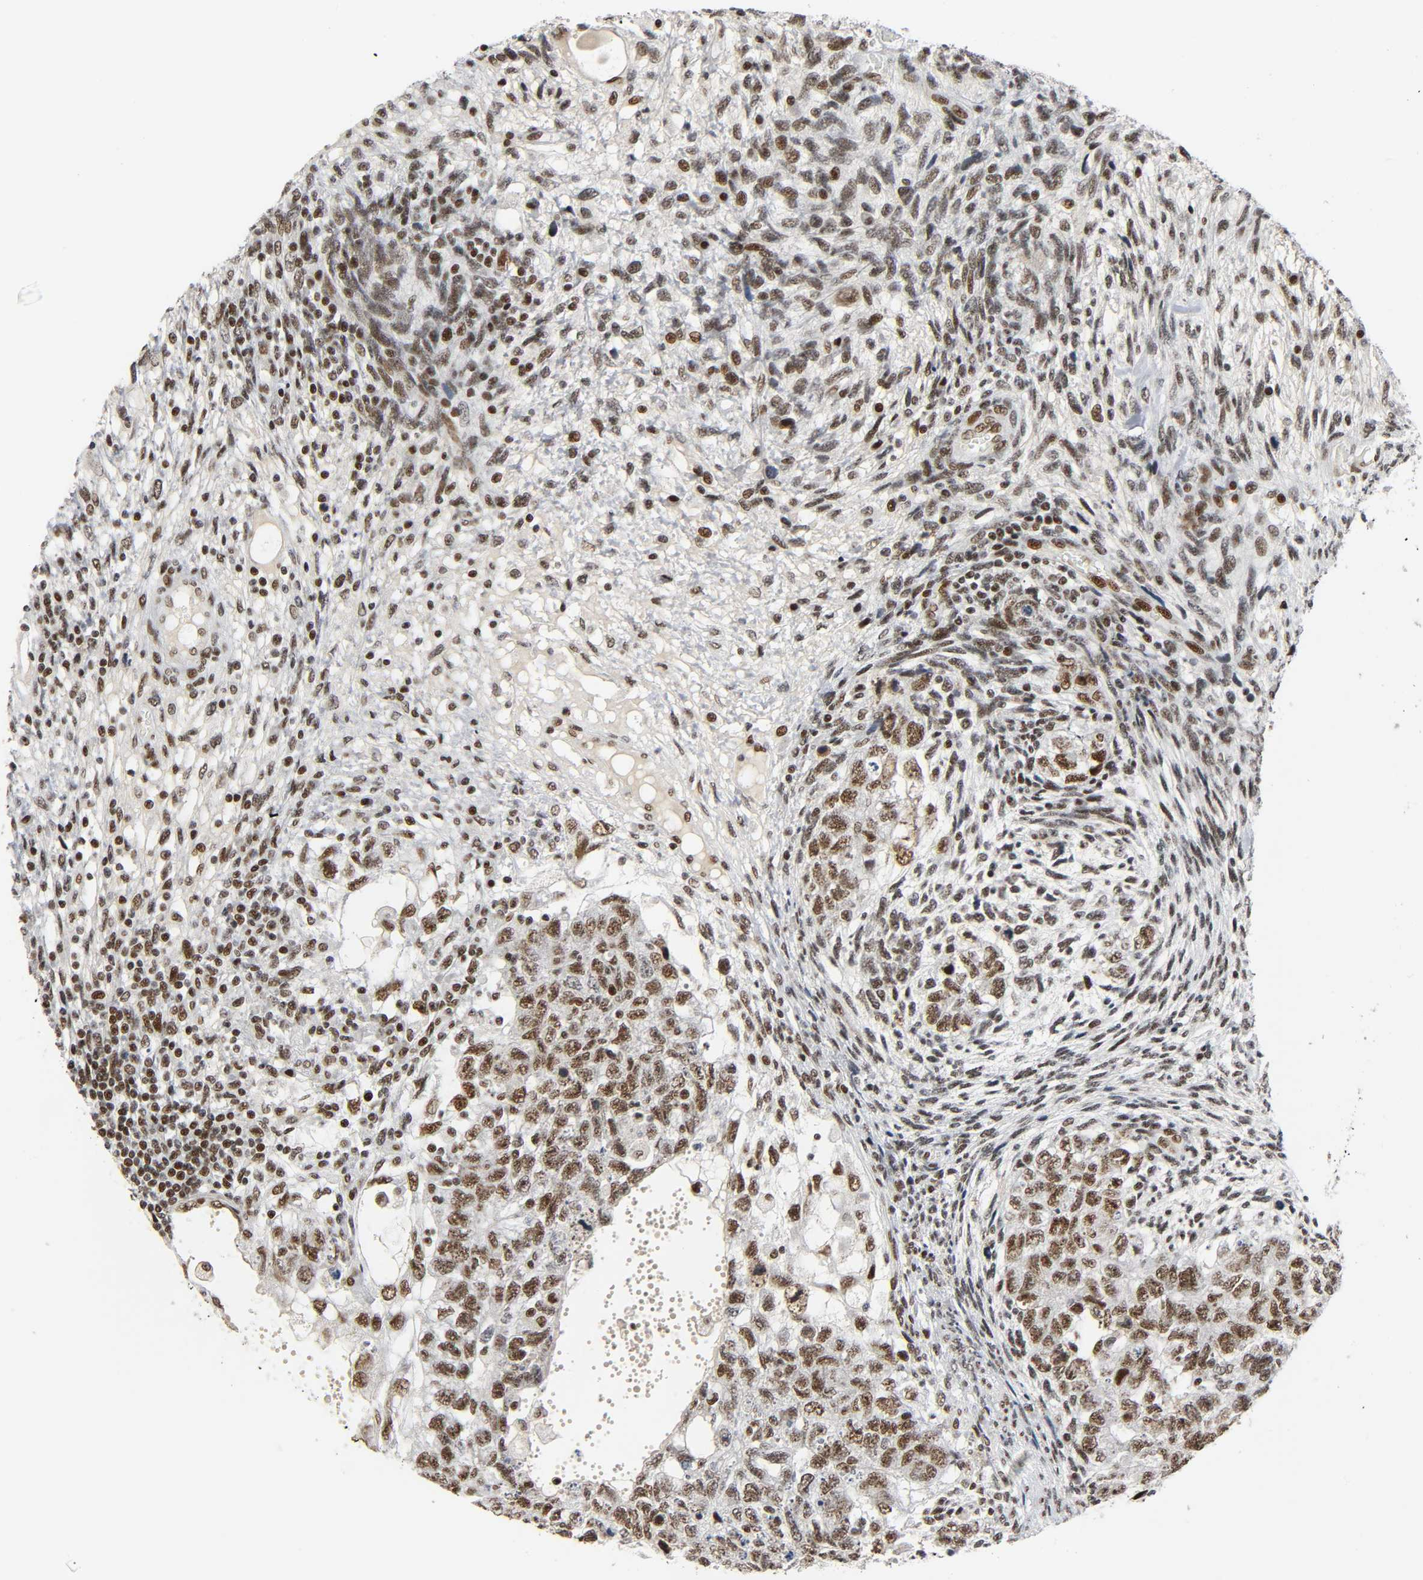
{"staining": {"intensity": "strong", "quantity": ">75%", "location": "nuclear"}, "tissue": "testis cancer", "cell_type": "Tumor cells", "image_type": "cancer", "snomed": [{"axis": "morphology", "description": "Normal tissue, NOS"}, {"axis": "morphology", "description": "Carcinoma, Embryonal, NOS"}, {"axis": "topography", "description": "Testis"}], "caption": "A photomicrograph of testis cancer (embryonal carcinoma) stained for a protein displays strong nuclear brown staining in tumor cells.", "gene": "CDK9", "patient": {"sex": "male", "age": 36}}